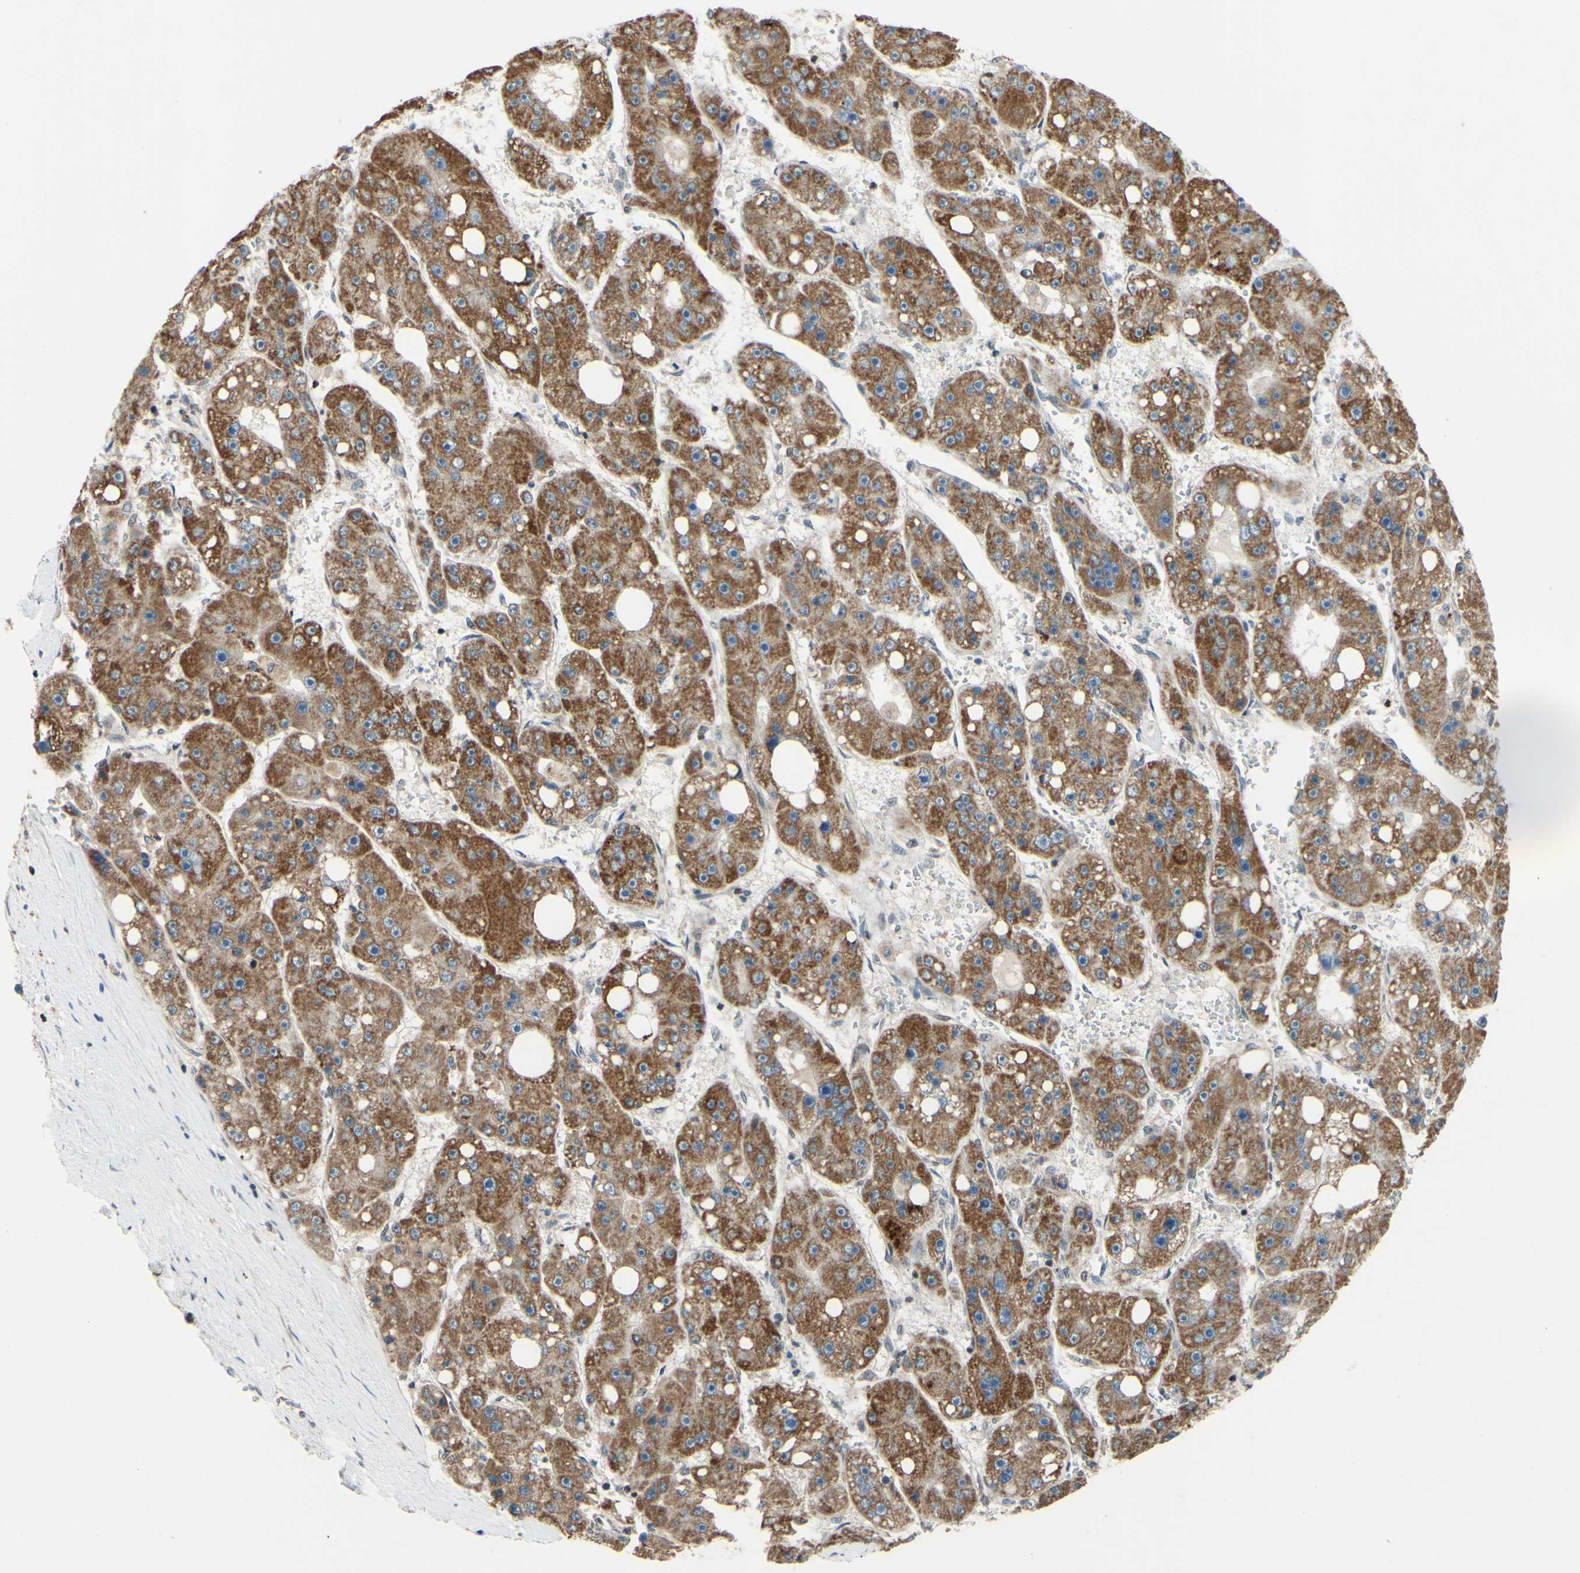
{"staining": {"intensity": "moderate", "quantity": ">75%", "location": "cytoplasmic/membranous"}, "tissue": "liver cancer", "cell_type": "Tumor cells", "image_type": "cancer", "snomed": [{"axis": "morphology", "description": "Carcinoma, Hepatocellular, NOS"}, {"axis": "topography", "description": "Liver"}], "caption": "Immunohistochemistry (IHC) staining of liver cancer (hepatocellular carcinoma), which demonstrates medium levels of moderate cytoplasmic/membranous positivity in about >75% of tumor cells indicating moderate cytoplasmic/membranous protein staining. The staining was performed using DAB (brown) for protein detection and nuclei were counterstained in hematoxylin (blue).", "gene": "SP4", "patient": {"sex": "female", "age": 61}}